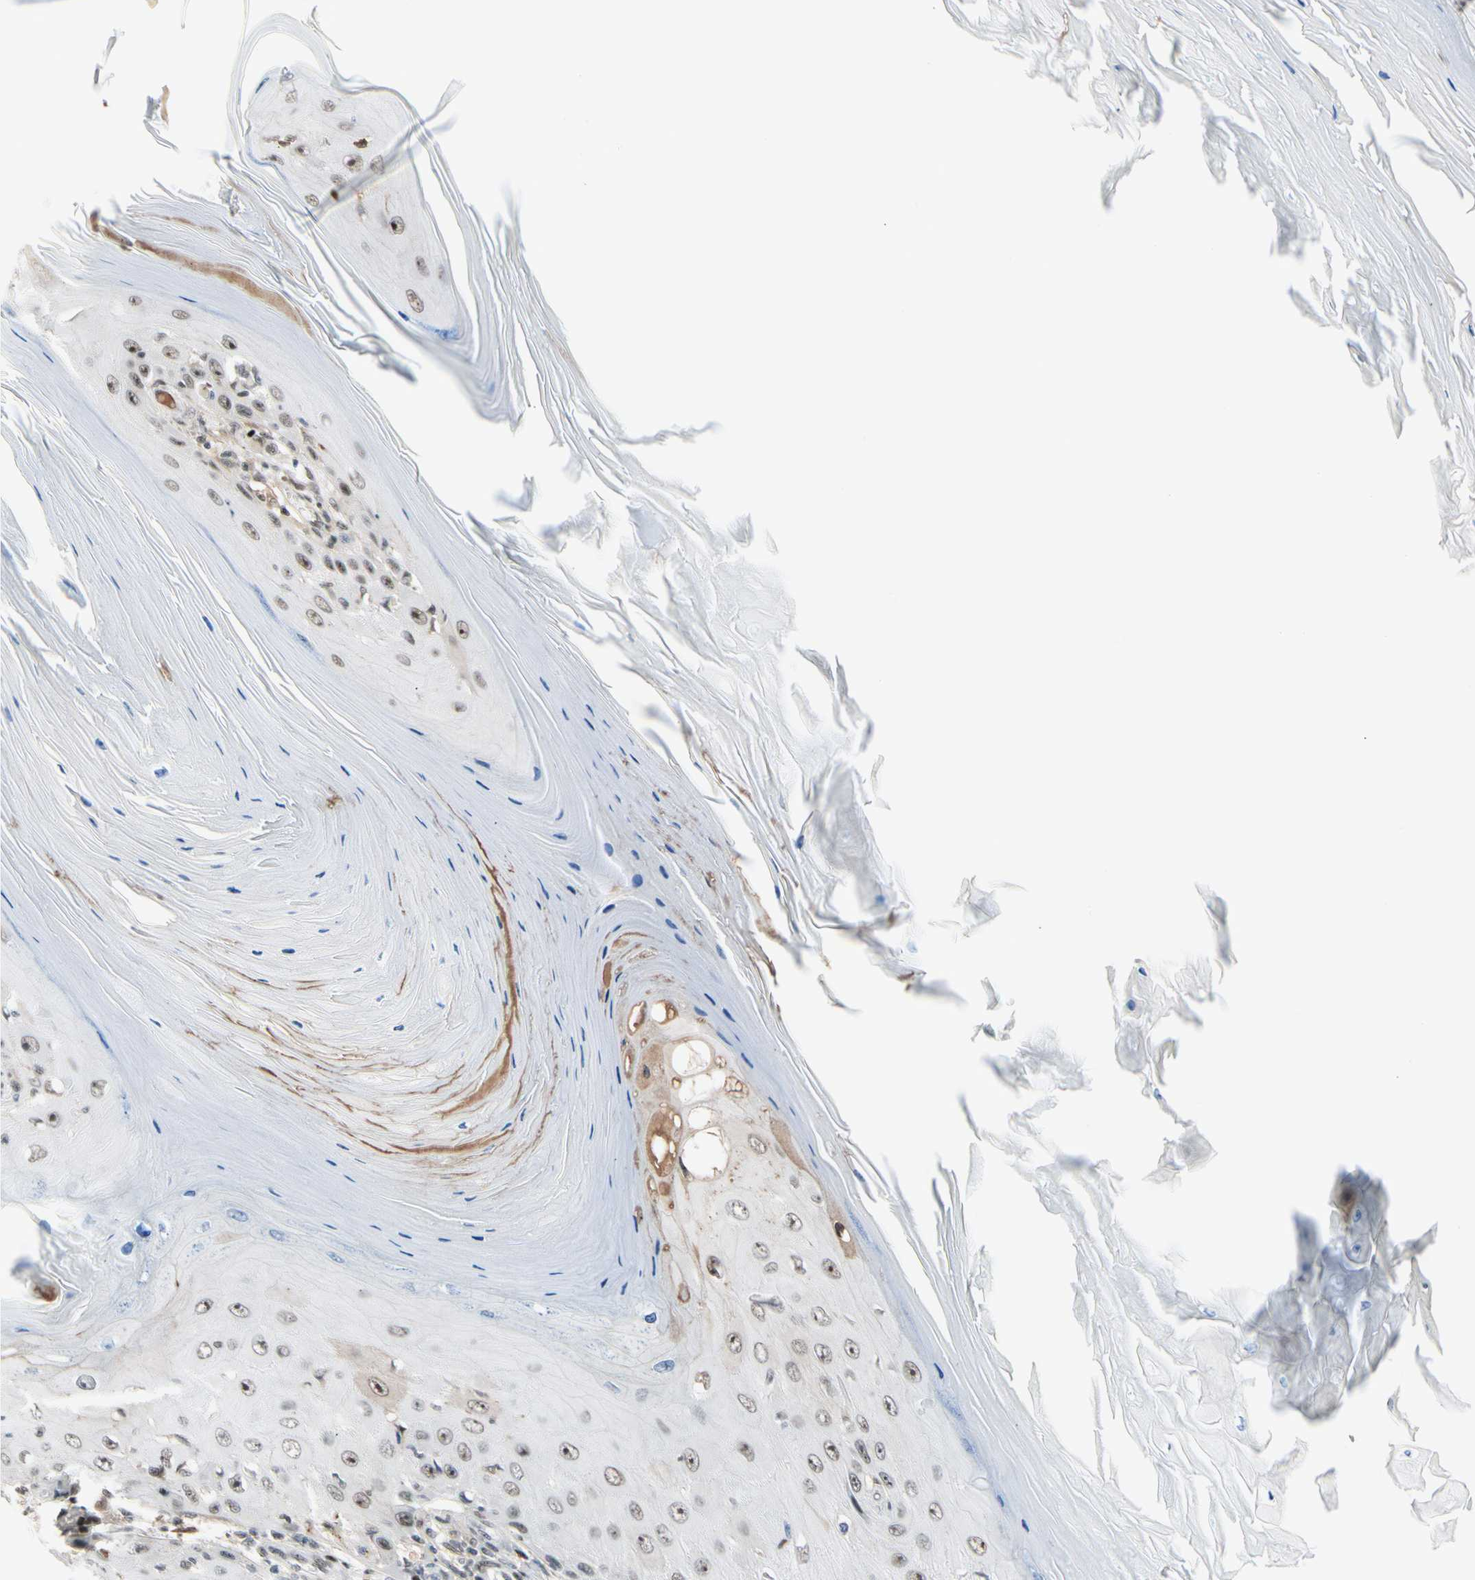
{"staining": {"intensity": "moderate", "quantity": "25%-75%", "location": "nuclear"}, "tissue": "skin cancer", "cell_type": "Tumor cells", "image_type": "cancer", "snomed": [{"axis": "morphology", "description": "Squamous cell carcinoma, NOS"}, {"axis": "topography", "description": "Skin"}], "caption": "High-magnification brightfield microscopy of skin cancer (squamous cell carcinoma) stained with DAB (3,3'-diaminobenzidine) (brown) and counterstained with hematoxylin (blue). tumor cells exhibit moderate nuclear expression is identified in about25%-75% of cells.", "gene": "FOXO3", "patient": {"sex": "female", "age": 73}}